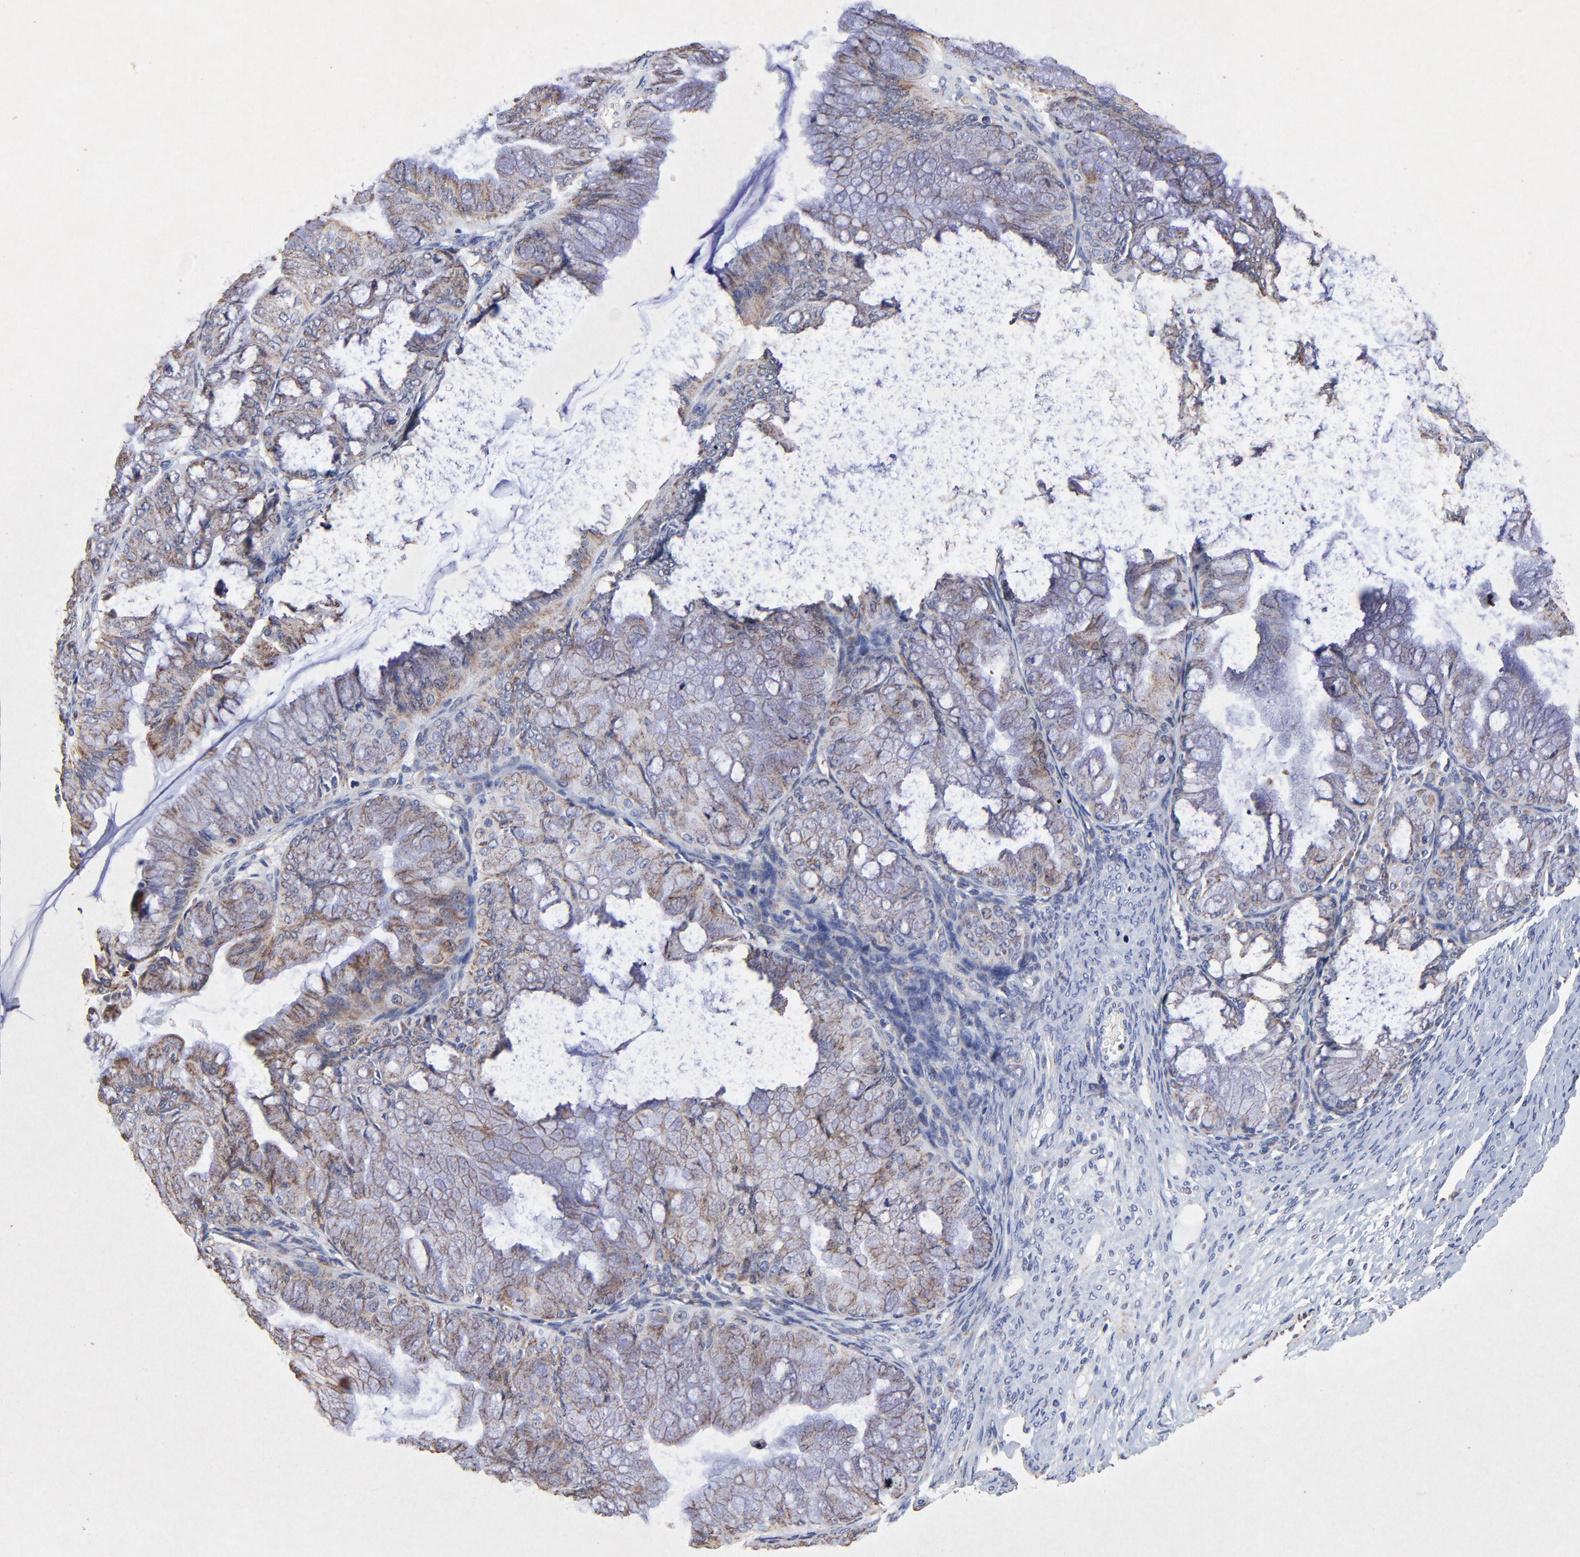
{"staining": {"intensity": "weak", "quantity": ">75%", "location": "cytoplasmic/membranous"}, "tissue": "ovarian cancer", "cell_type": "Tumor cells", "image_type": "cancer", "snomed": [{"axis": "morphology", "description": "Cystadenocarcinoma, mucinous, NOS"}, {"axis": "topography", "description": "Ovary"}], "caption": "Ovarian cancer was stained to show a protein in brown. There is low levels of weak cytoplasmic/membranous expression in approximately >75% of tumor cells.", "gene": "SSBP1", "patient": {"sex": "female", "age": 63}}